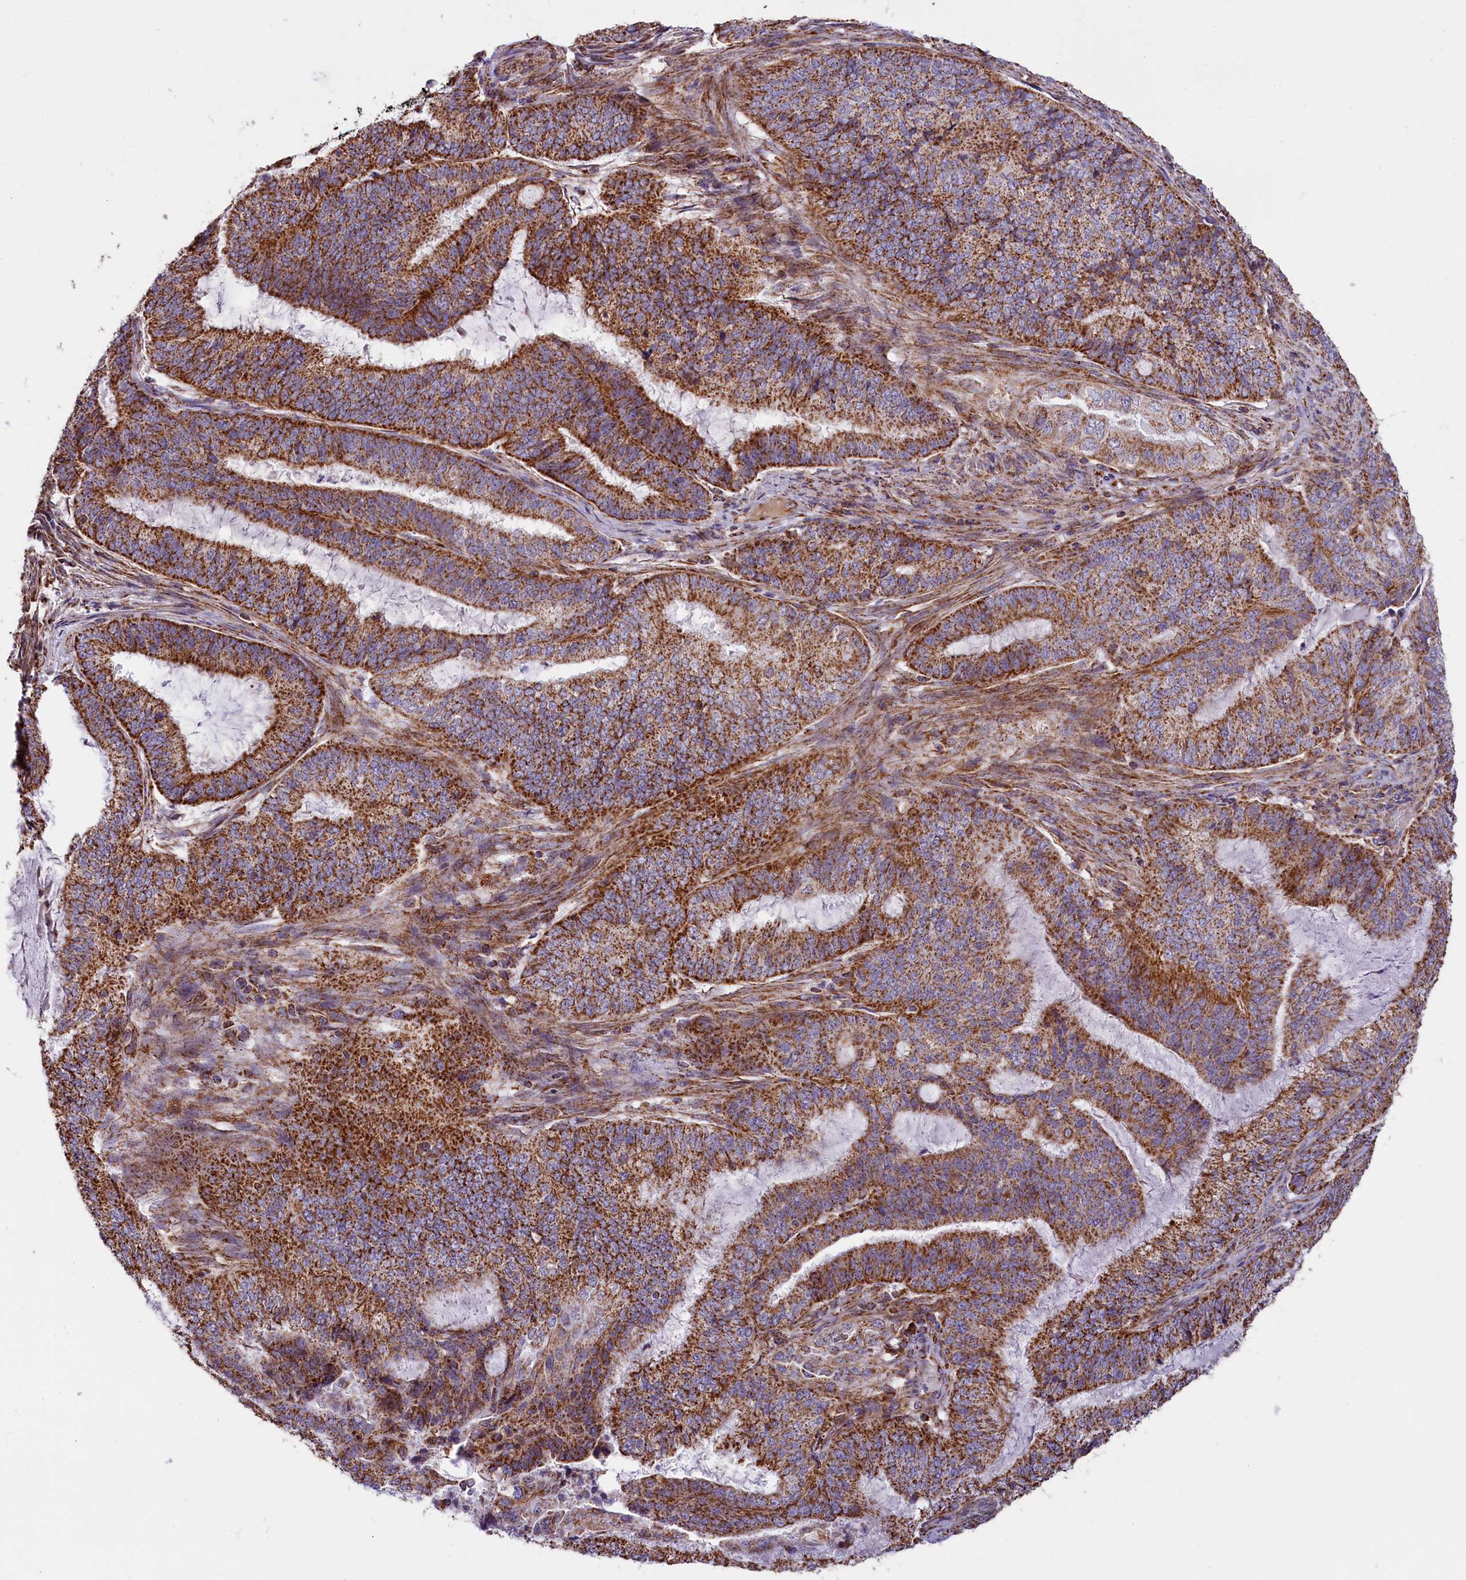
{"staining": {"intensity": "strong", "quantity": ">75%", "location": "cytoplasmic/membranous"}, "tissue": "endometrial cancer", "cell_type": "Tumor cells", "image_type": "cancer", "snomed": [{"axis": "morphology", "description": "Adenocarcinoma, NOS"}, {"axis": "topography", "description": "Endometrium"}], "caption": "There is high levels of strong cytoplasmic/membranous positivity in tumor cells of endometrial cancer, as demonstrated by immunohistochemical staining (brown color).", "gene": "NDUFA8", "patient": {"sex": "female", "age": 51}}